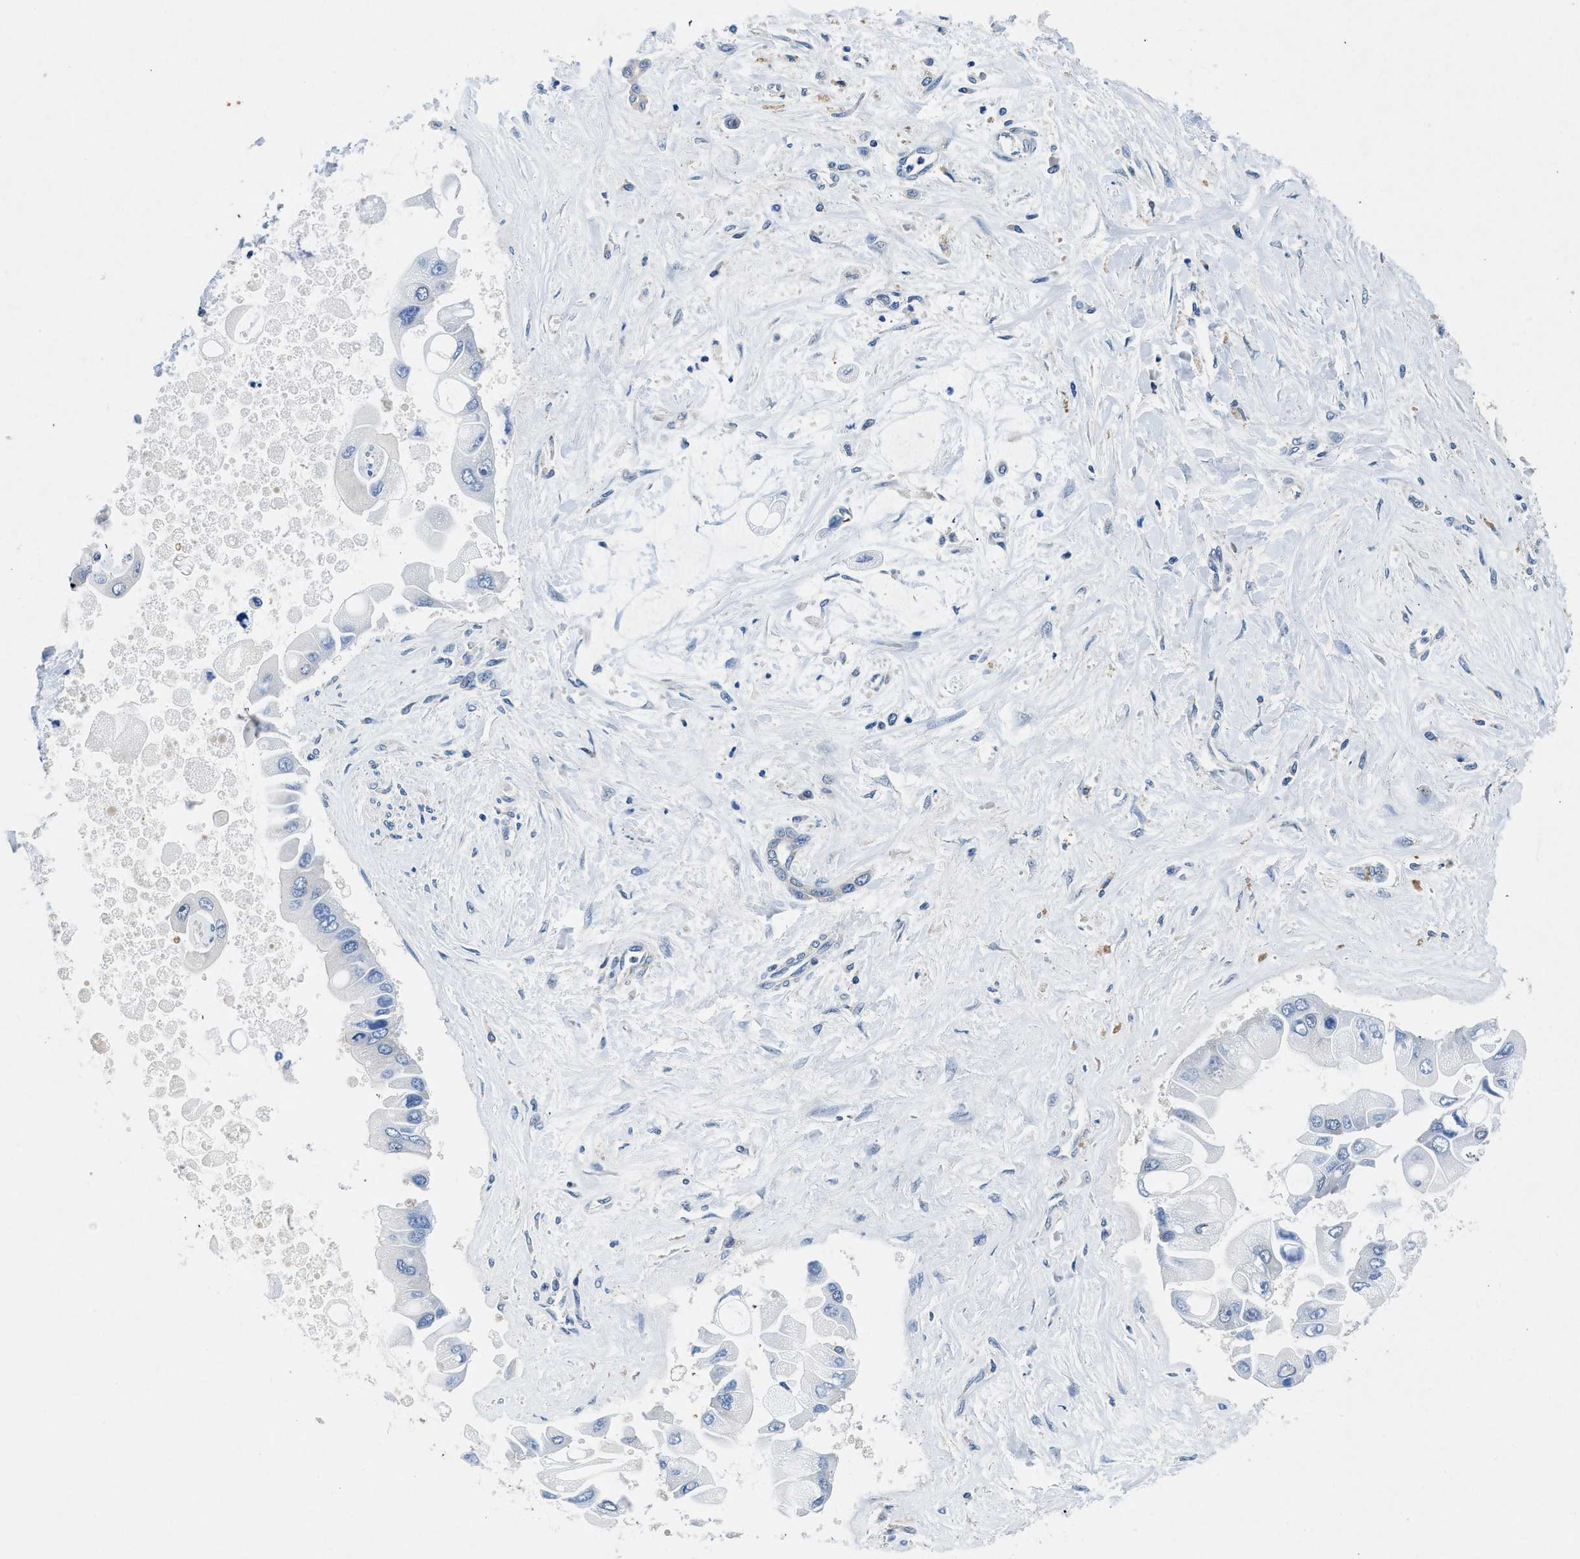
{"staining": {"intensity": "negative", "quantity": "none", "location": "none"}, "tissue": "liver cancer", "cell_type": "Tumor cells", "image_type": "cancer", "snomed": [{"axis": "morphology", "description": "Cholangiocarcinoma"}, {"axis": "topography", "description": "Liver"}], "caption": "Tumor cells are negative for brown protein staining in cholangiocarcinoma (liver).", "gene": "COPS2", "patient": {"sex": "male", "age": 50}}